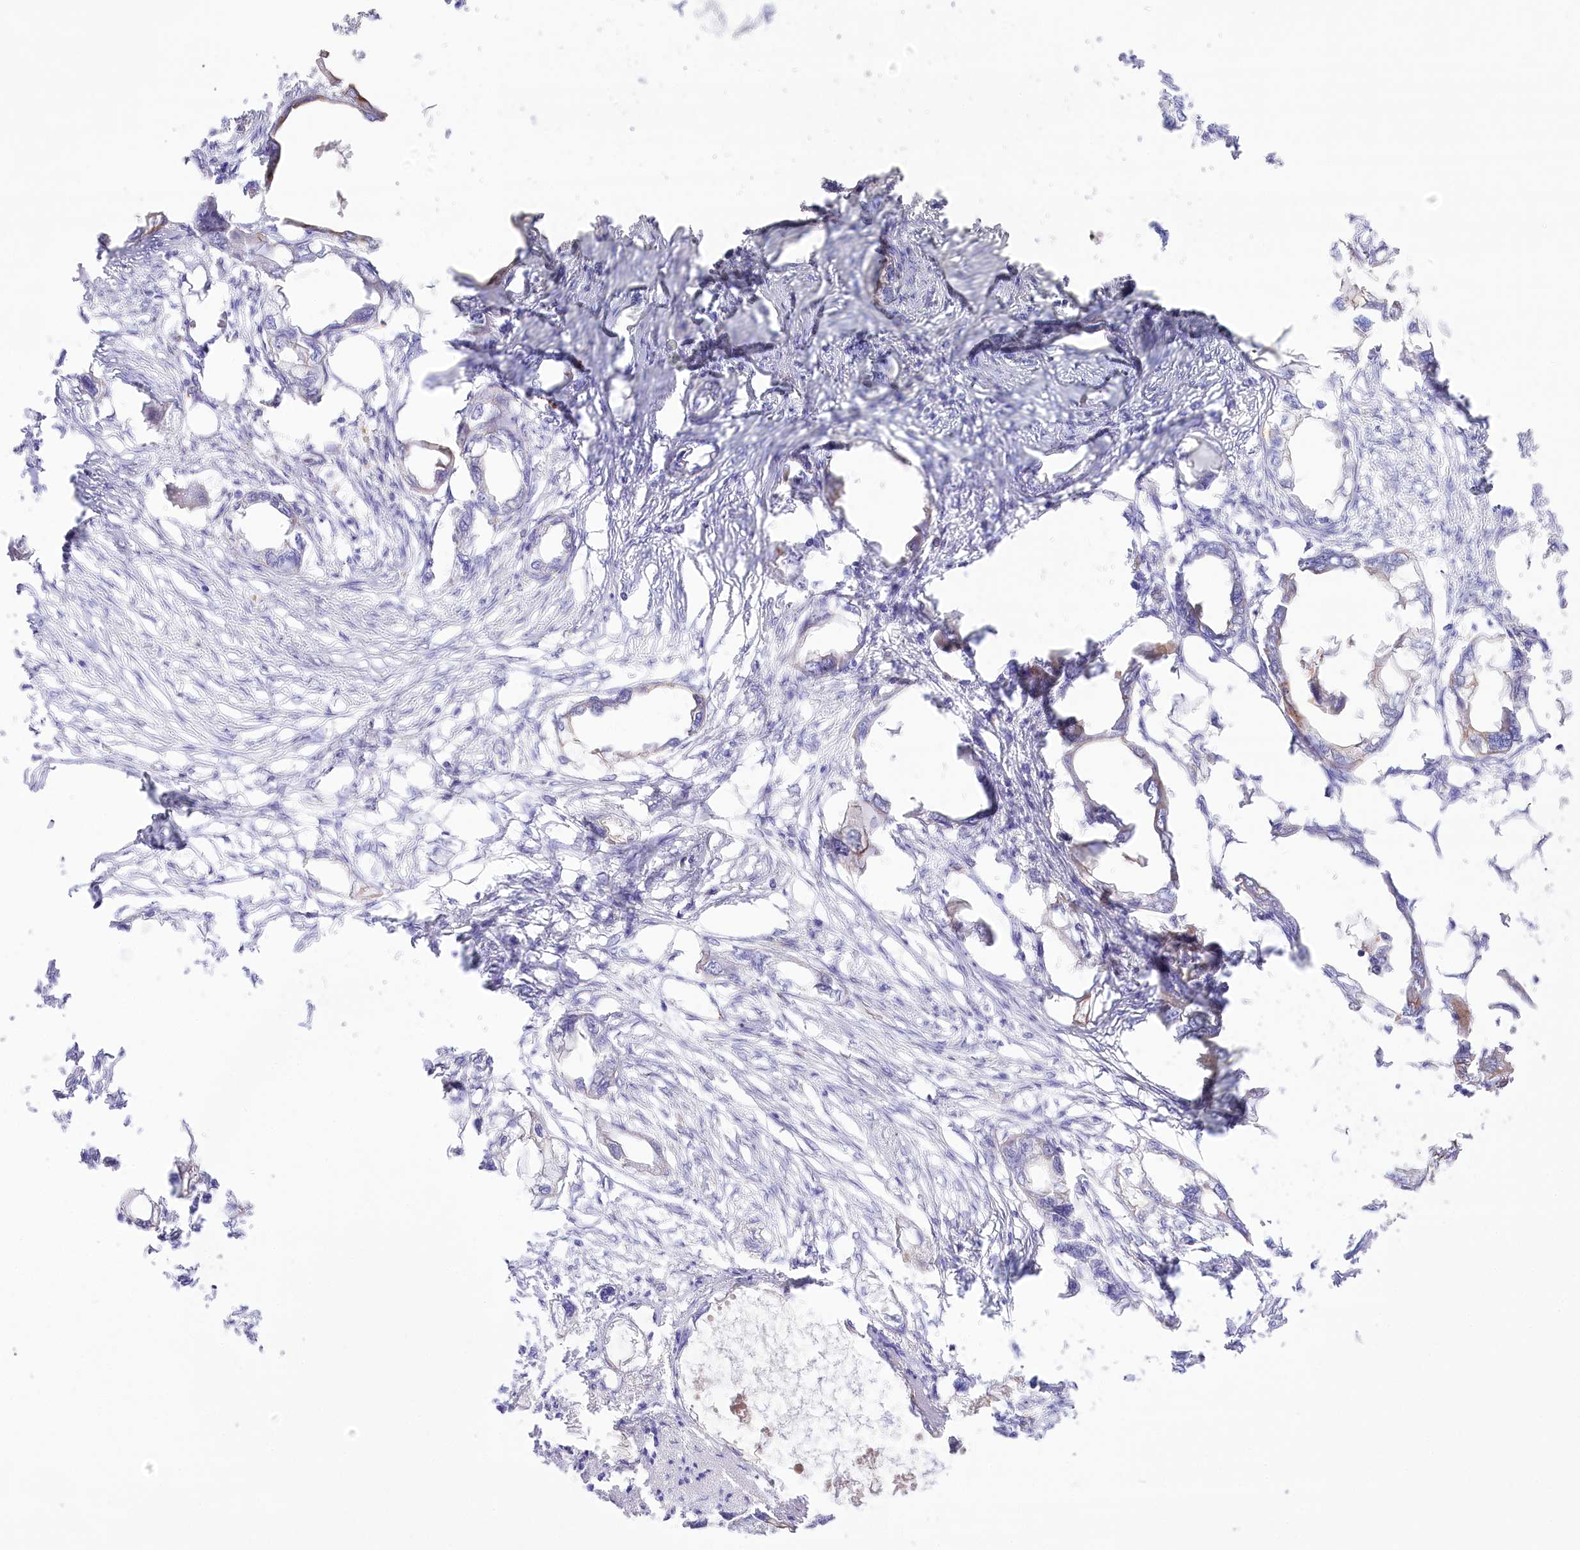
{"staining": {"intensity": "negative", "quantity": "none", "location": "none"}, "tissue": "endometrial cancer", "cell_type": "Tumor cells", "image_type": "cancer", "snomed": [{"axis": "morphology", "description": "Adenocarcinoma, NOS"}, {"axis": "morphology", "description": "Adenocarcinoma, metastatic, NOS"}, {"axis": "topography", "description": "Adipose tissue"}, {"axis": "topography", "description": "Endometrium"}], "caption": "Tumor cells are negative for protein expression in human endometrial cancer.", "gene": "SLC39A10", "patient": {"sex": "female", "age": 67}}